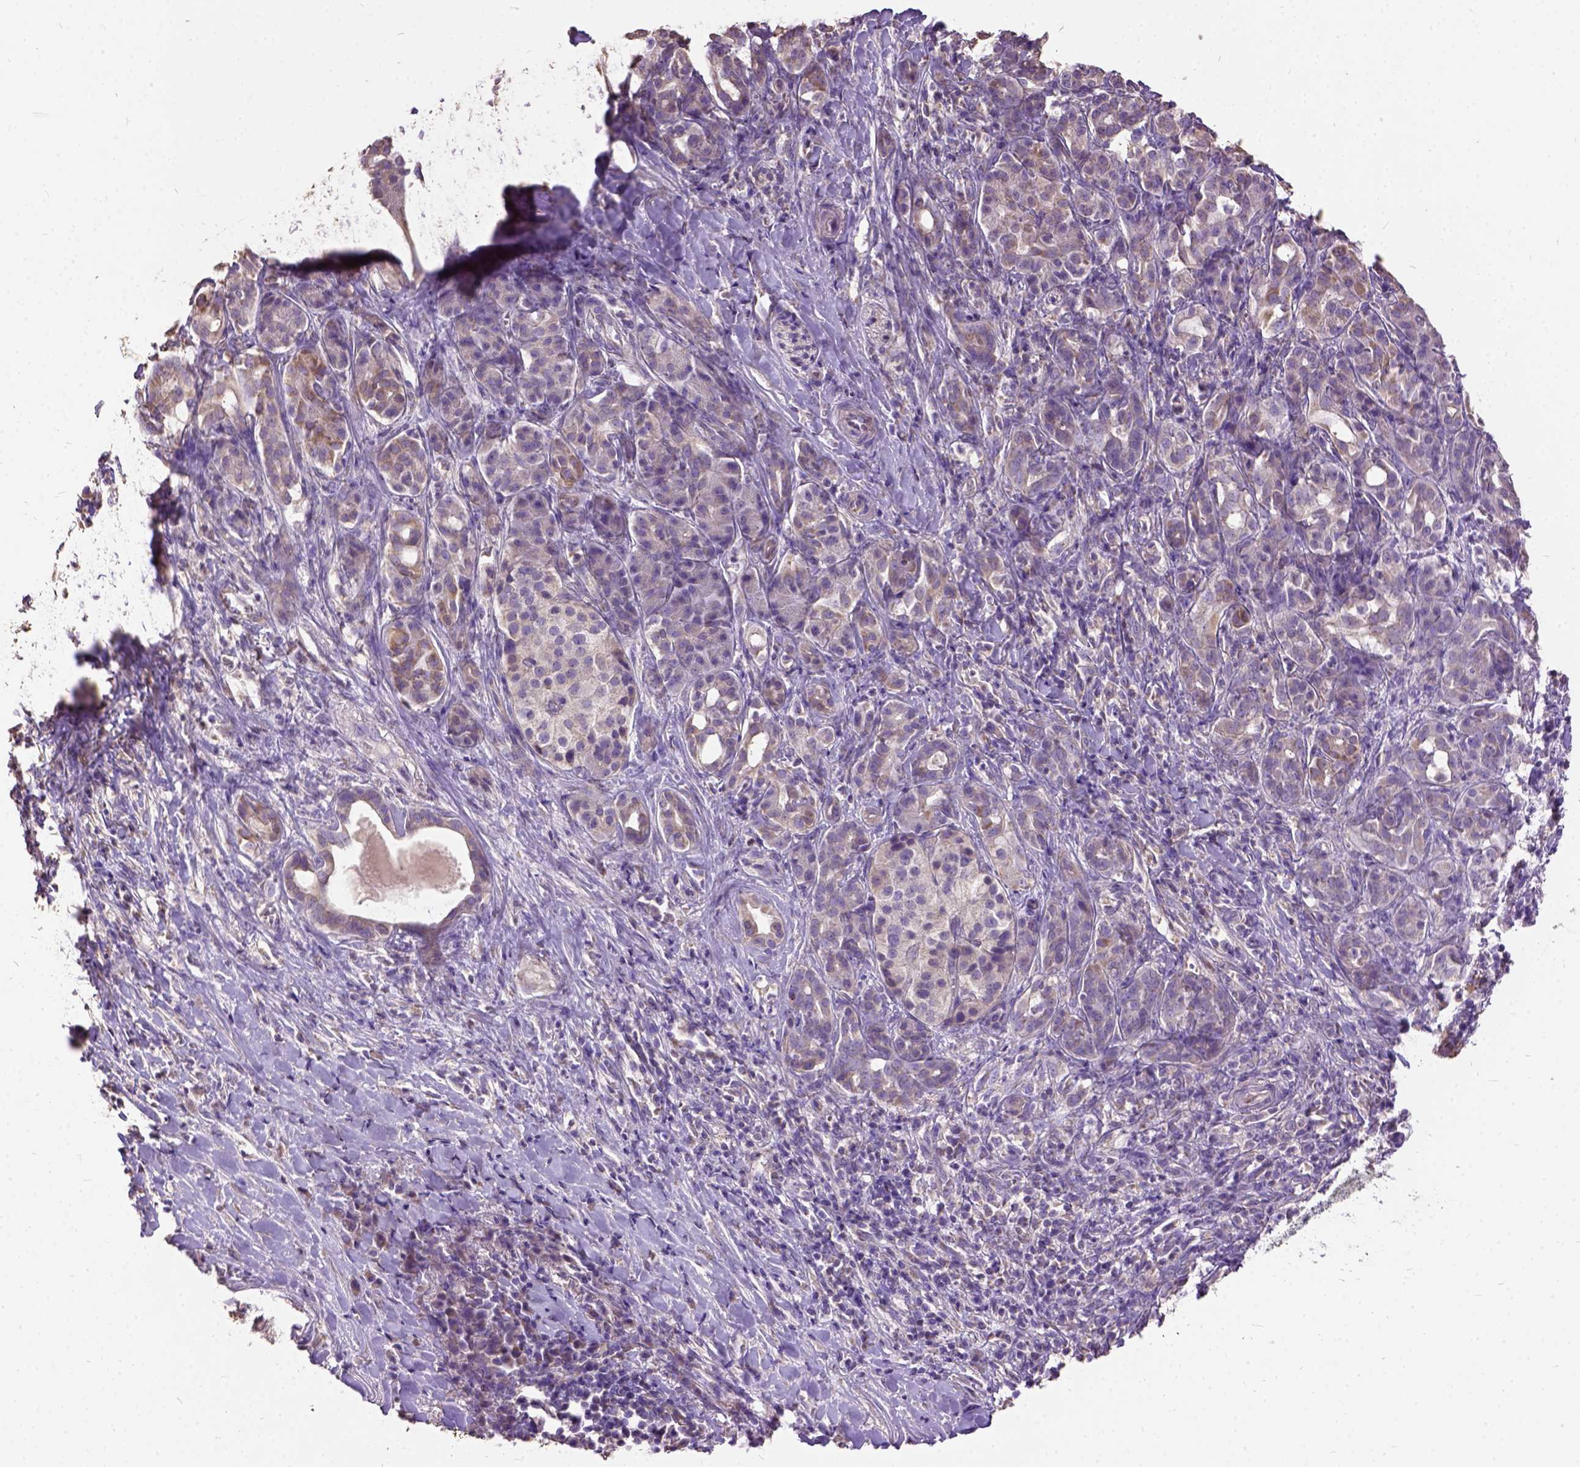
{"staining": {"intensity": "moderate", "quantity": "<25%", "location": "cytoplasmic/membranous"}, "tissue": "pancreatic cancer", "cell_type": "Tumor cells", "image_type": "cancer", "snomed": [{"axis": "morphology", "description": "Adenocarcinoma, NOS"}, {"axis": "topography", "description": "Pancreas"}], "caption": "DAB (3,3'-diaminobenzidine) immunohistochemical staining of human pancreatic cancer shows moderate cytoplasmic/membranous protein expression in approximately <25% of tumor cells.", "gene": "DQX1", "patient": {"sex": "male", "age": 61}}